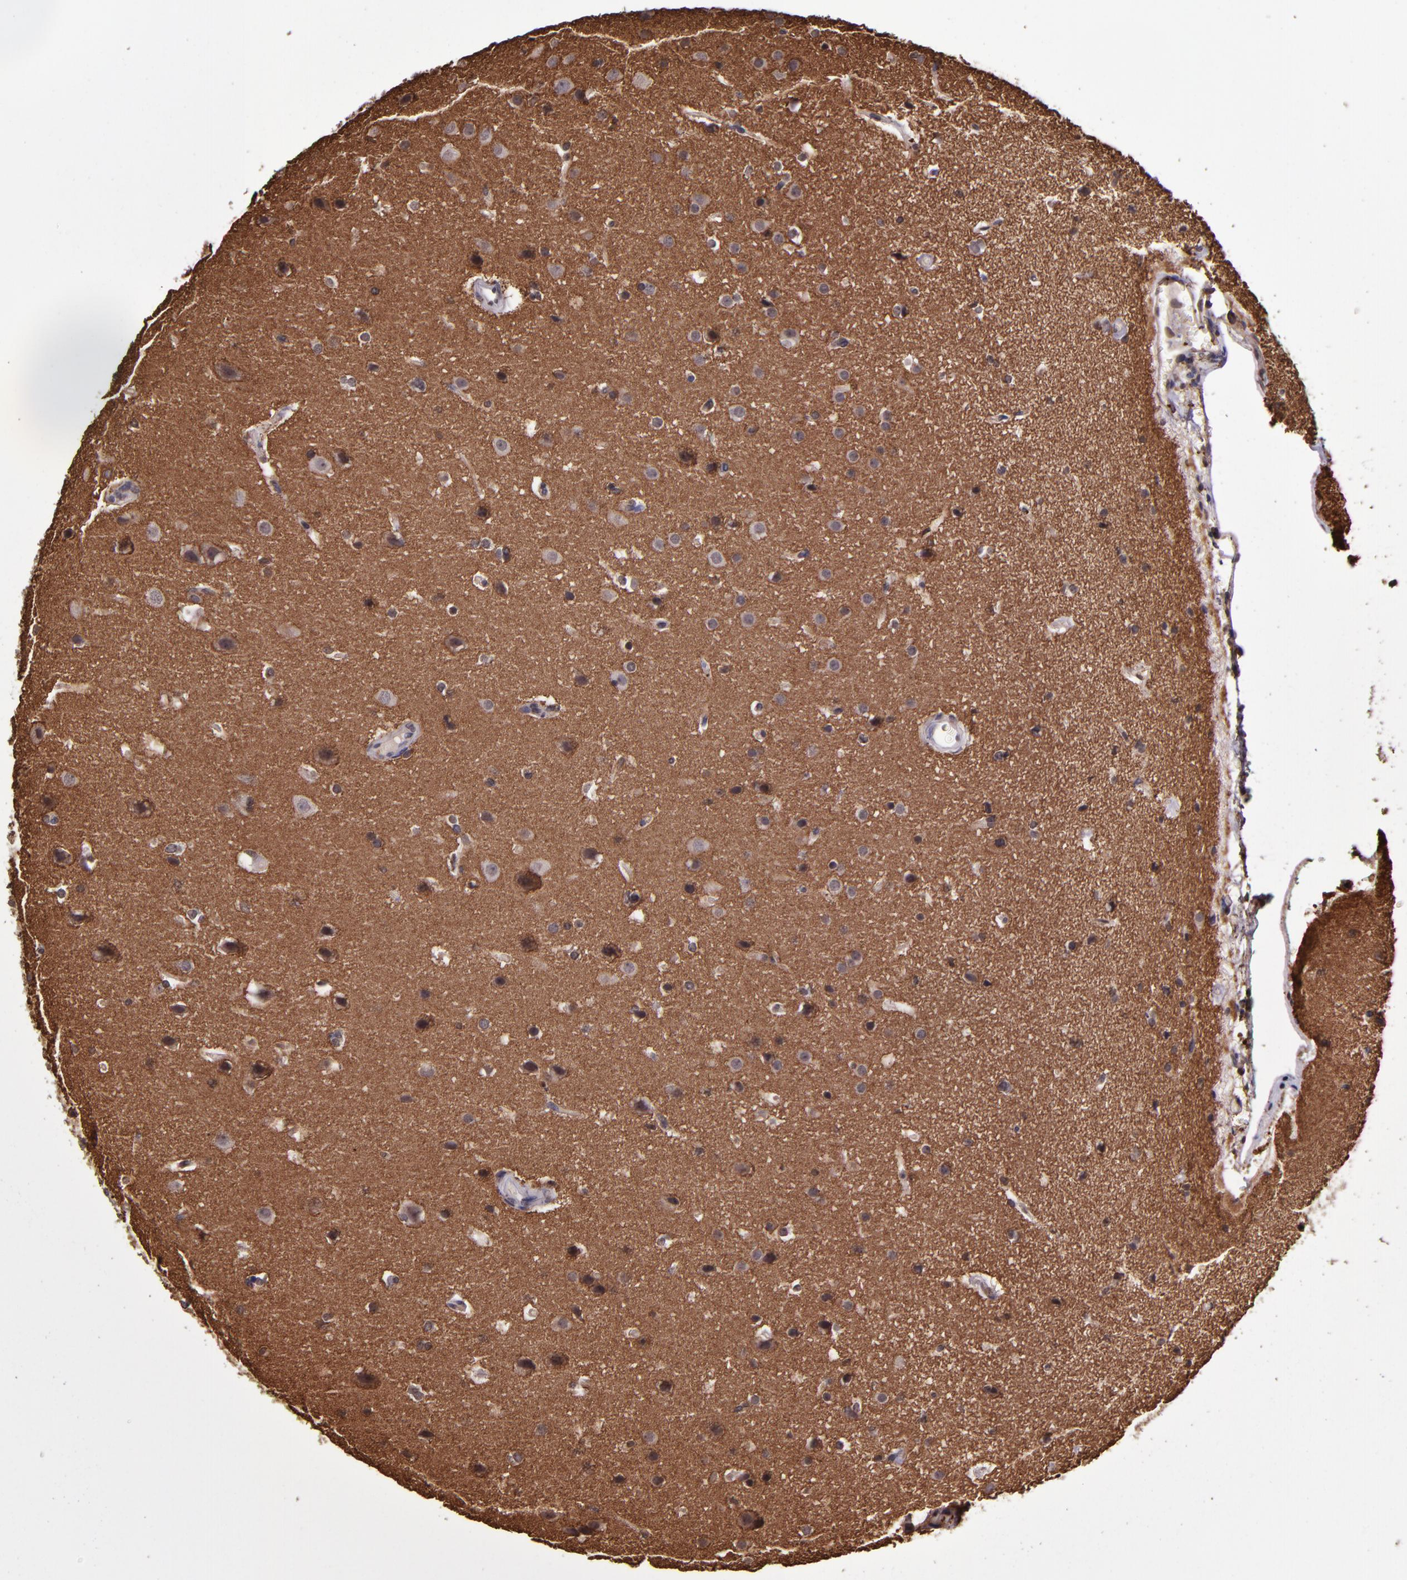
{"staining": {"intensity": "strong", "quantity": "25%-75%", "location": "cytoplasmic/membranous"}, "tissue": "glioma", "cell_type": "Tumor cells", "image_type": "cancer", "snomed": [{"axis": "morphology", "description": "Glioma, malignant, Low grade"}, {"axis": "topography", "description": "Cerebral cortex"}], "caption": "Immunohistochemistry histopathology image of neoplastic tissue: glioma stained using immunohistochemistry (IHC) shows high levels of strong protein expression localized specifically in the cytoplasmic/membranous of tumor cells, appearing as a cytoplasmic/membranous brown color.", "gene": "SLC2A3", "patient": {"sex": "female", "age": 47}}